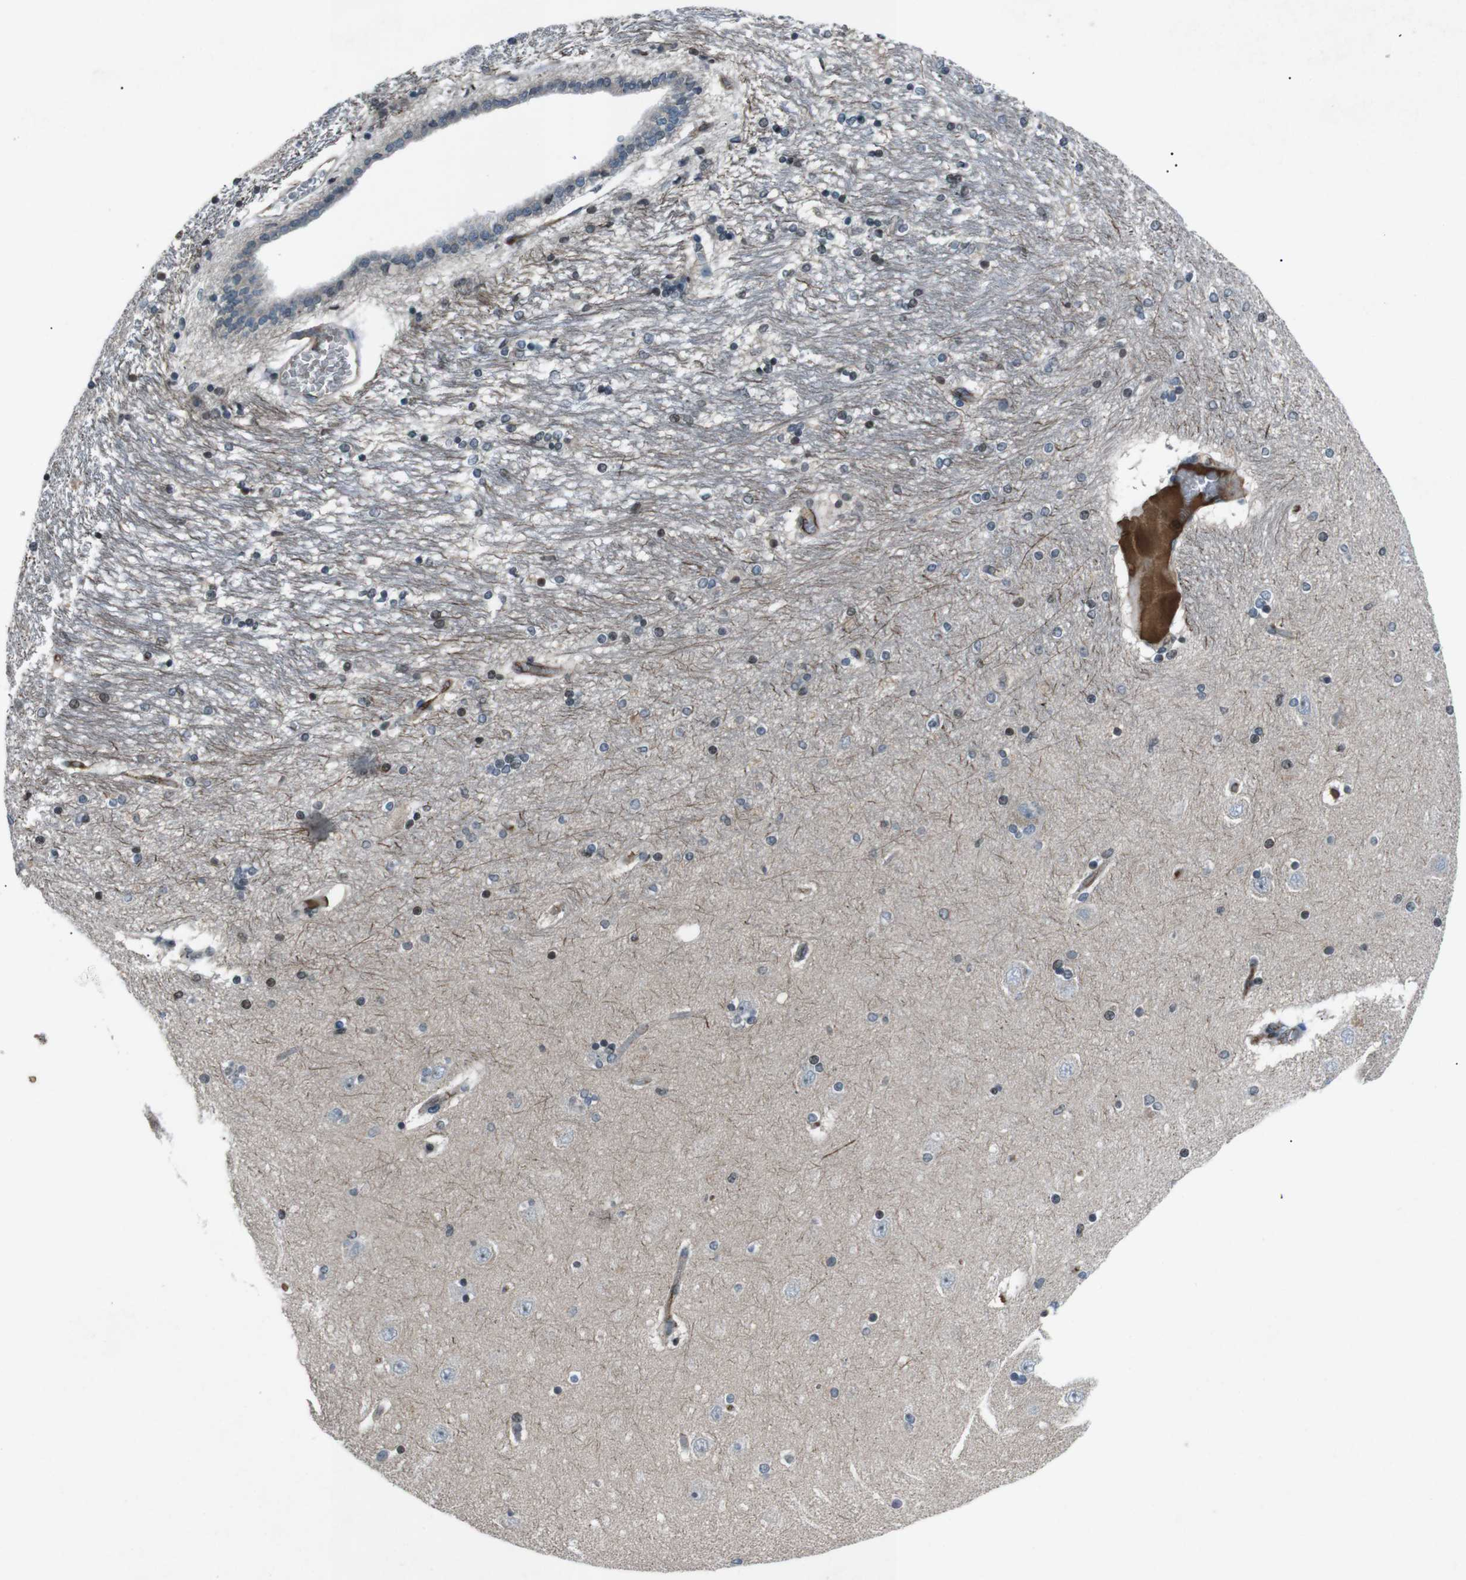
{"staining": {"intensity": "moderate", "quantity": "25%-75%", "location": "nuclear"}, "tissue": "hippocampus", "cell_type": "Glial cells", "image_type": "normal", "snomed": [{"axis": "morphology", "description": "Normal tissue, NOS"}, {"axis": "topography", "description": "Hippocampus"}], "caption": "Immunohistochemistry (IHC) of normal hippocampus demonstrates medium levels of moderate nuclear expression in about 25%-75% of glial cells.", "gene": "UGT1A6", "patient": {"sex": "female", "age": 54}}